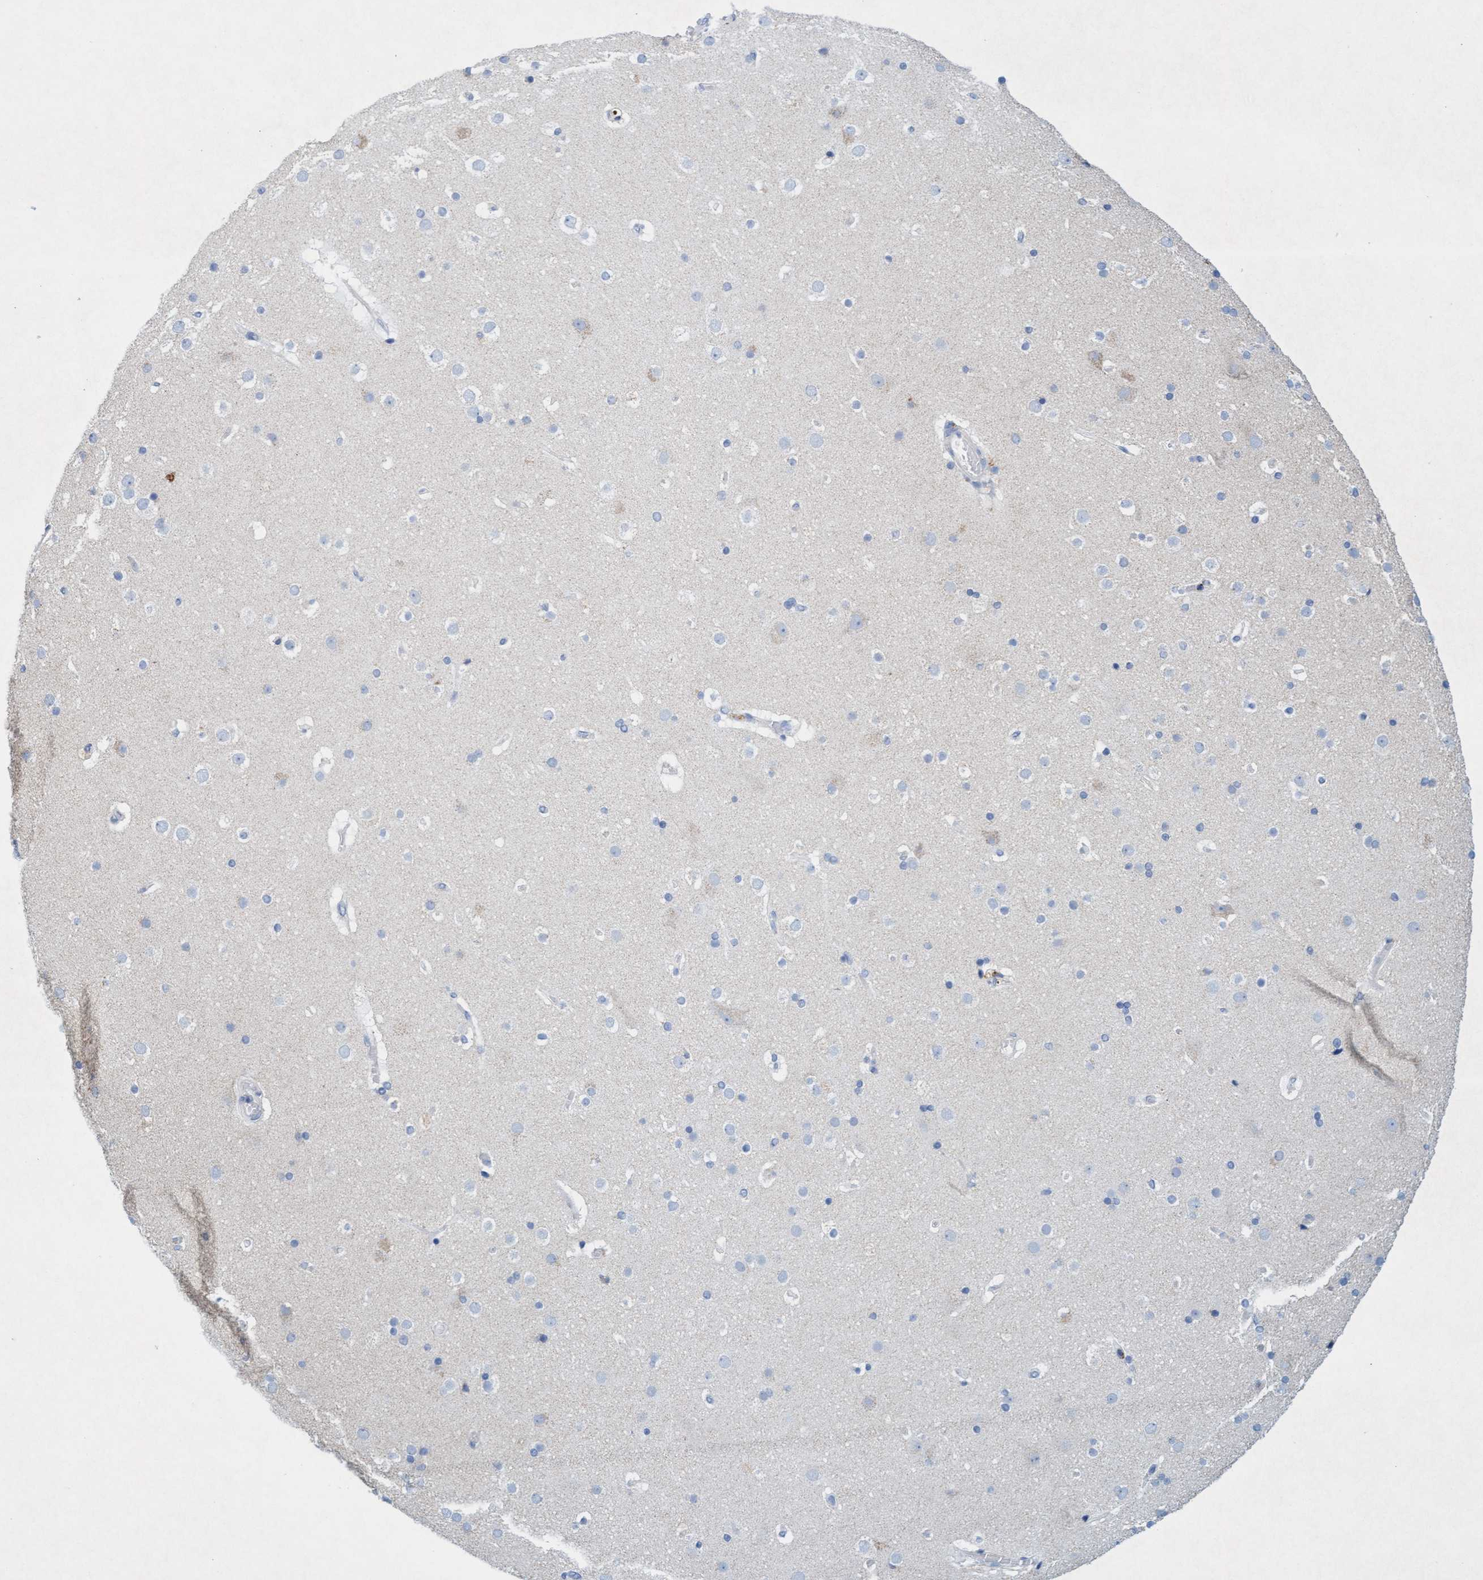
{"staining": {"intensity": "moderate", "quantity": "<25%", "location": "cytoplasmic/membranous"}, "tissue": "cerebral cortex", "cell_type": "Endothelial cells", "image_type": "normal", "snomed": [{"axis": "morphology", "description": "Normal tissue, NOS"}, {"axis": "topography", "description": "Cerebral cortex"}], "caption": "Endothelial cells reveal moderate cytoplasmic/membranous positivity in approximately <25% of cells in unremarkable cerebral cortex.", "gene": "SGSH", "patient": {"sex": "male", "age": 57}}